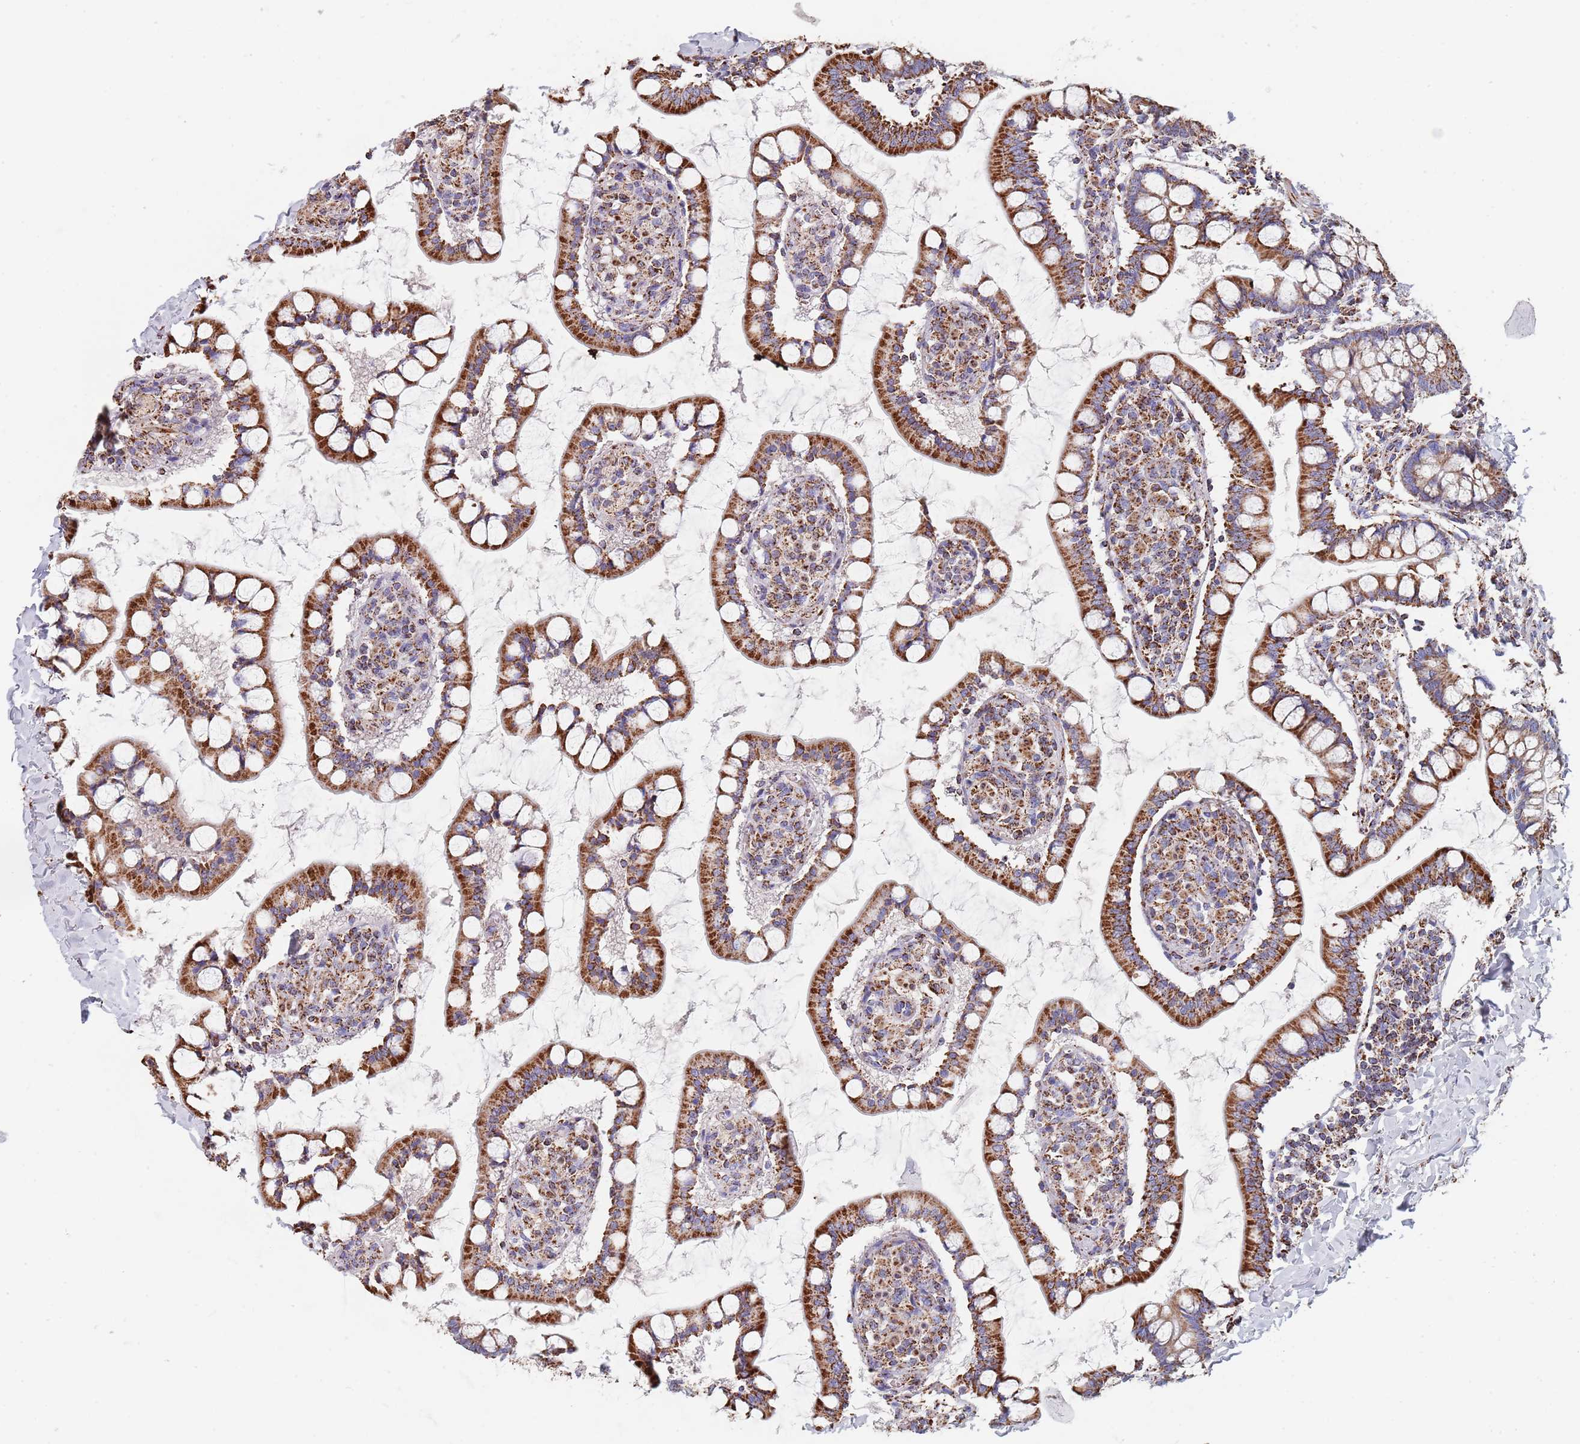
{"staining": {"intensity": "strong", "quantity": ">75%", "location": "cytoplasmic/membranous"}, "tissue": "small intestine", "cell_type": "Glandular cells", "image_type": "normal", "snomed": [{"axis": "morphology", "description": "Normal tissue, NOS"}, {"axis": "topography", "description": "Small intestine"}], "caption": "A histopathology image of small intestine stained for a protein shows strong cytoplasmic/membranous brown staining in glandular cells.", "gene": "PGP", "patient": {"sex": "male", "age": 52}}